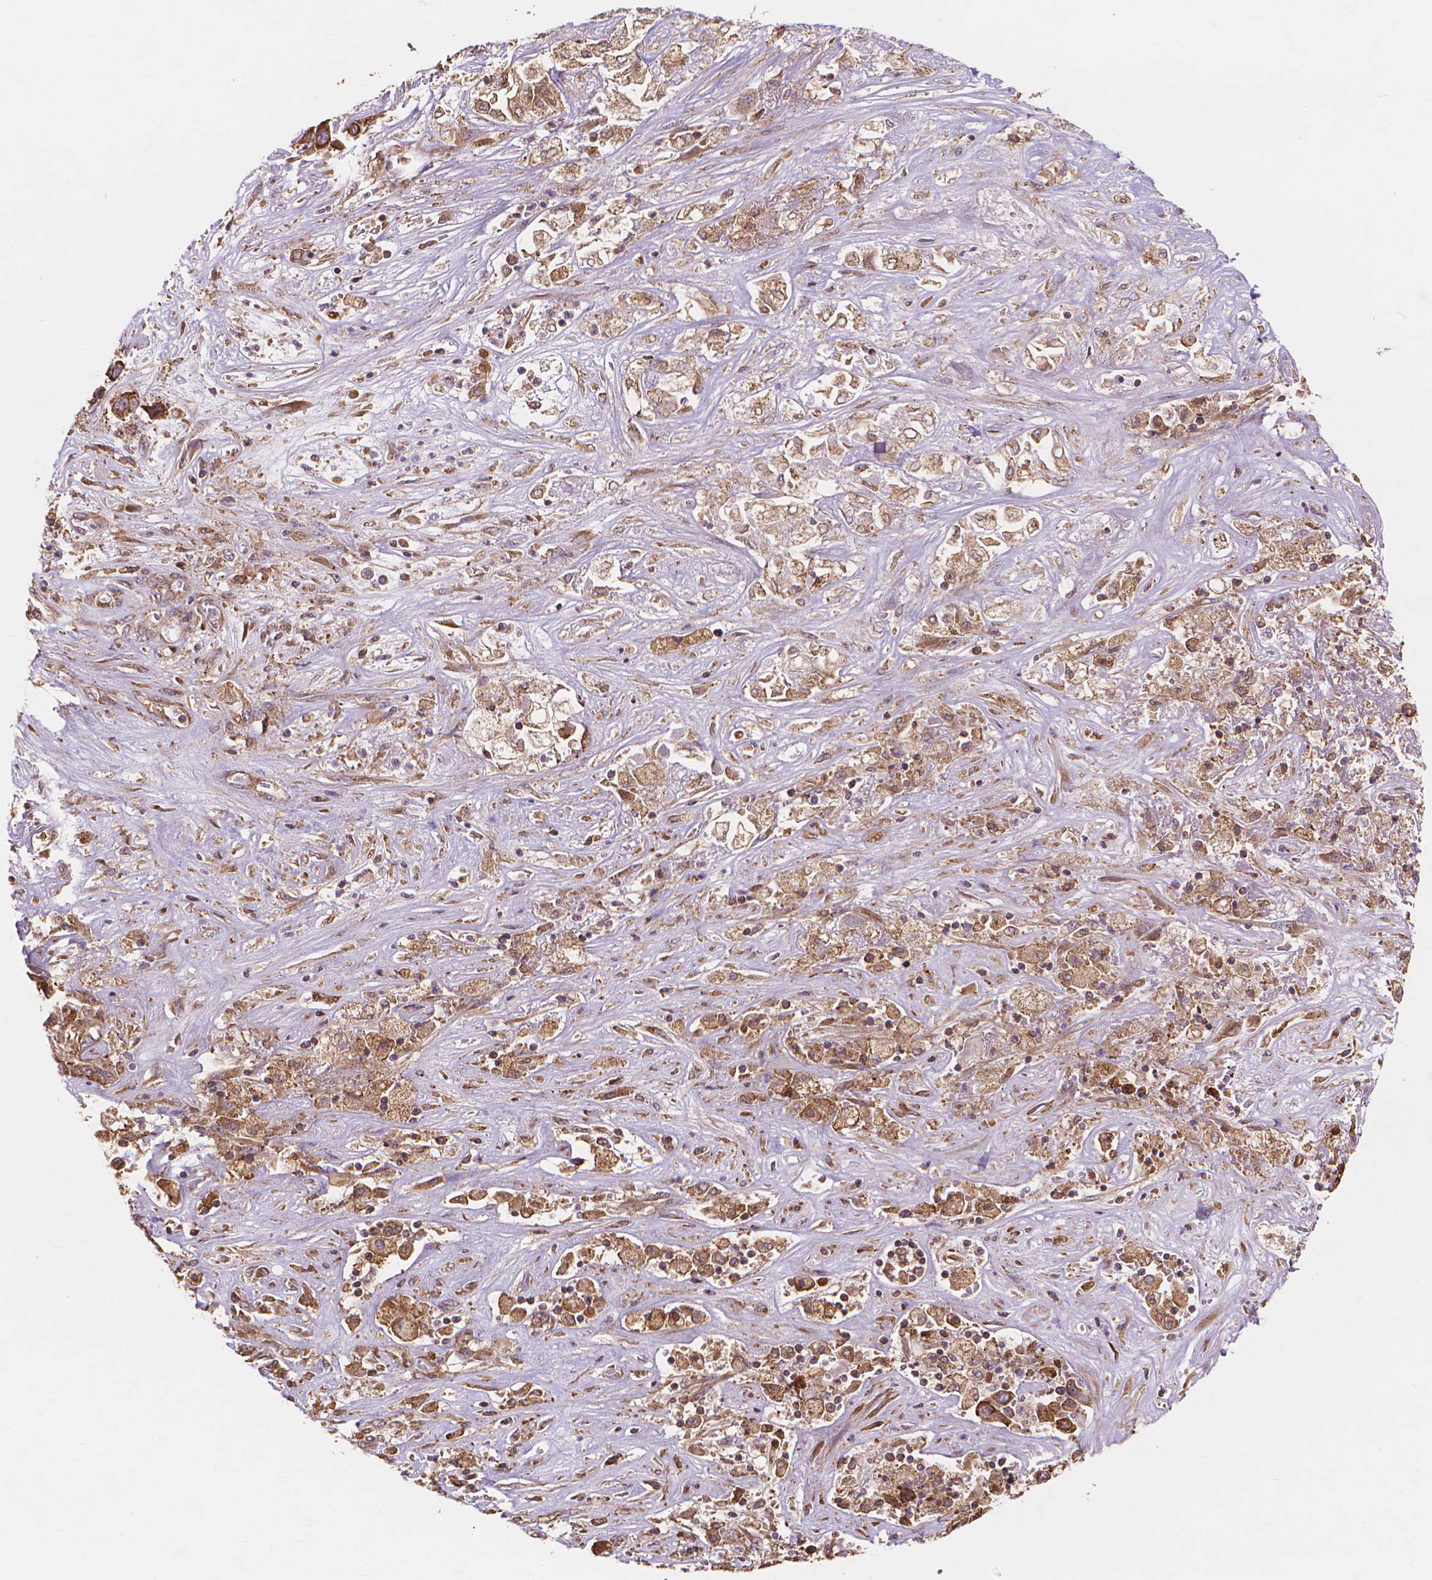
{"staining": {"intensity": "moderate", "quantity": ">75%", "location": "cytoplasmic/membranous"}, "tissue": "liver cancer", "cell_type": "Tumor cells", "image_type": "cancer", "snomed": [{"axis": "morphology", "description": "Cholangiocarcinoma"}, {"axis": "topography", "description": "Liver"}], "caption": "Protein expression by immunohistochemistry demonstrates moderate cytoplasmic/membranous positivity in about >75% of tumor cells in liver cholangiocarcinoma. (DAB IHC with brightfield microscopy, high magnification).", "gene": "TAB2", "patient": {"sex": "female", "age": 52}}